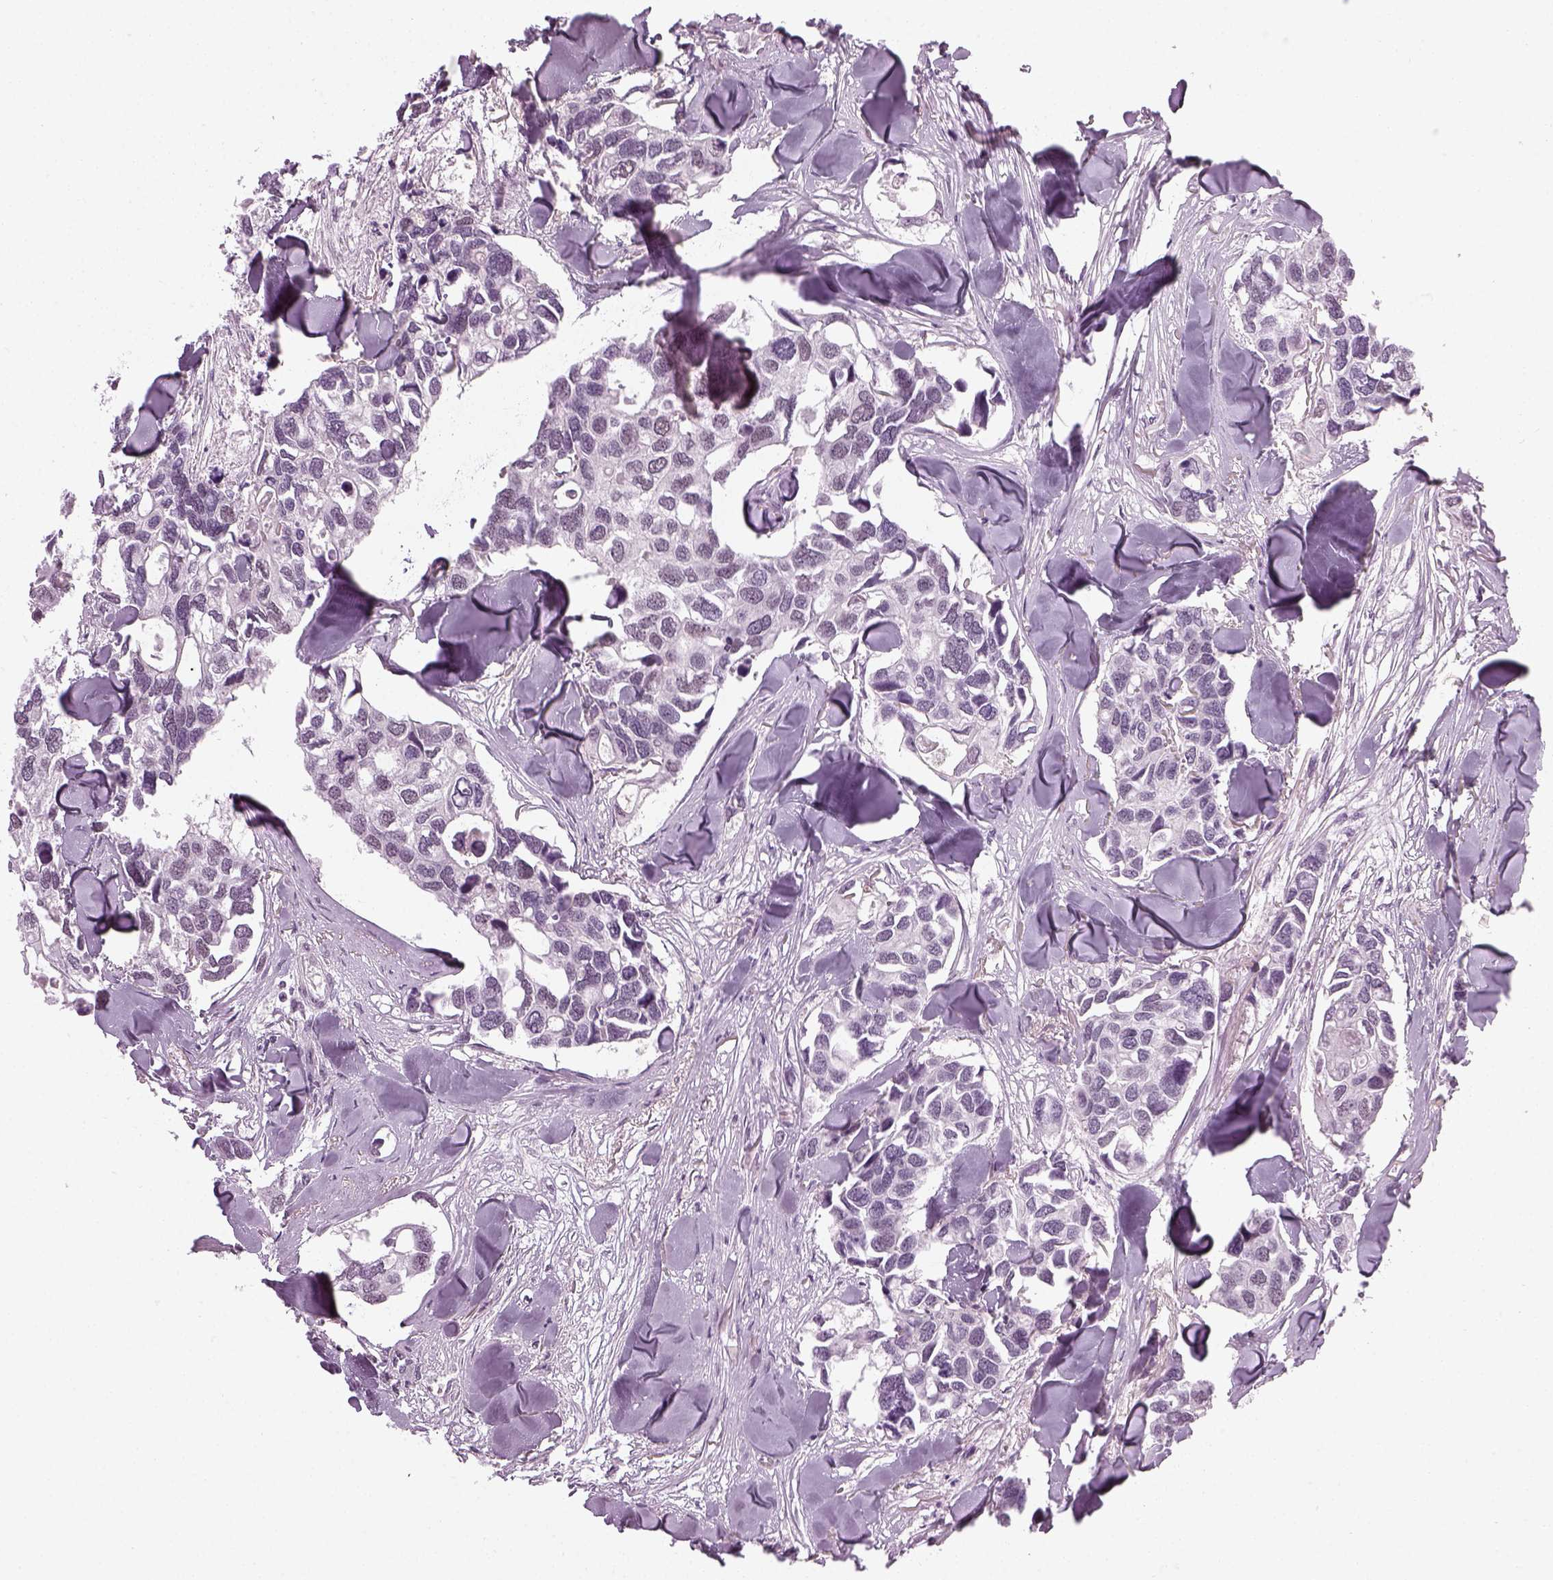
{"staining": {"intensity": "negative", "quantity": "none", "location": "none"}, "tissue": "breast cancer", "cell_type": "Tumor cells", "image_type": "cancer", "snomed": [{"axis": "morphology", "description": "Duct carcinoma"}, {"axis": "topography", "description": "Breast"}], "caption": "Immunohistochemistry (IHC) micrograph of human breast cancer (intraductal carcinoma) stained for a protein (brown), which reveals no expression in tumor cells.", "gene": "KCNG2", "patient": {"sex": "female", "age": 83}}